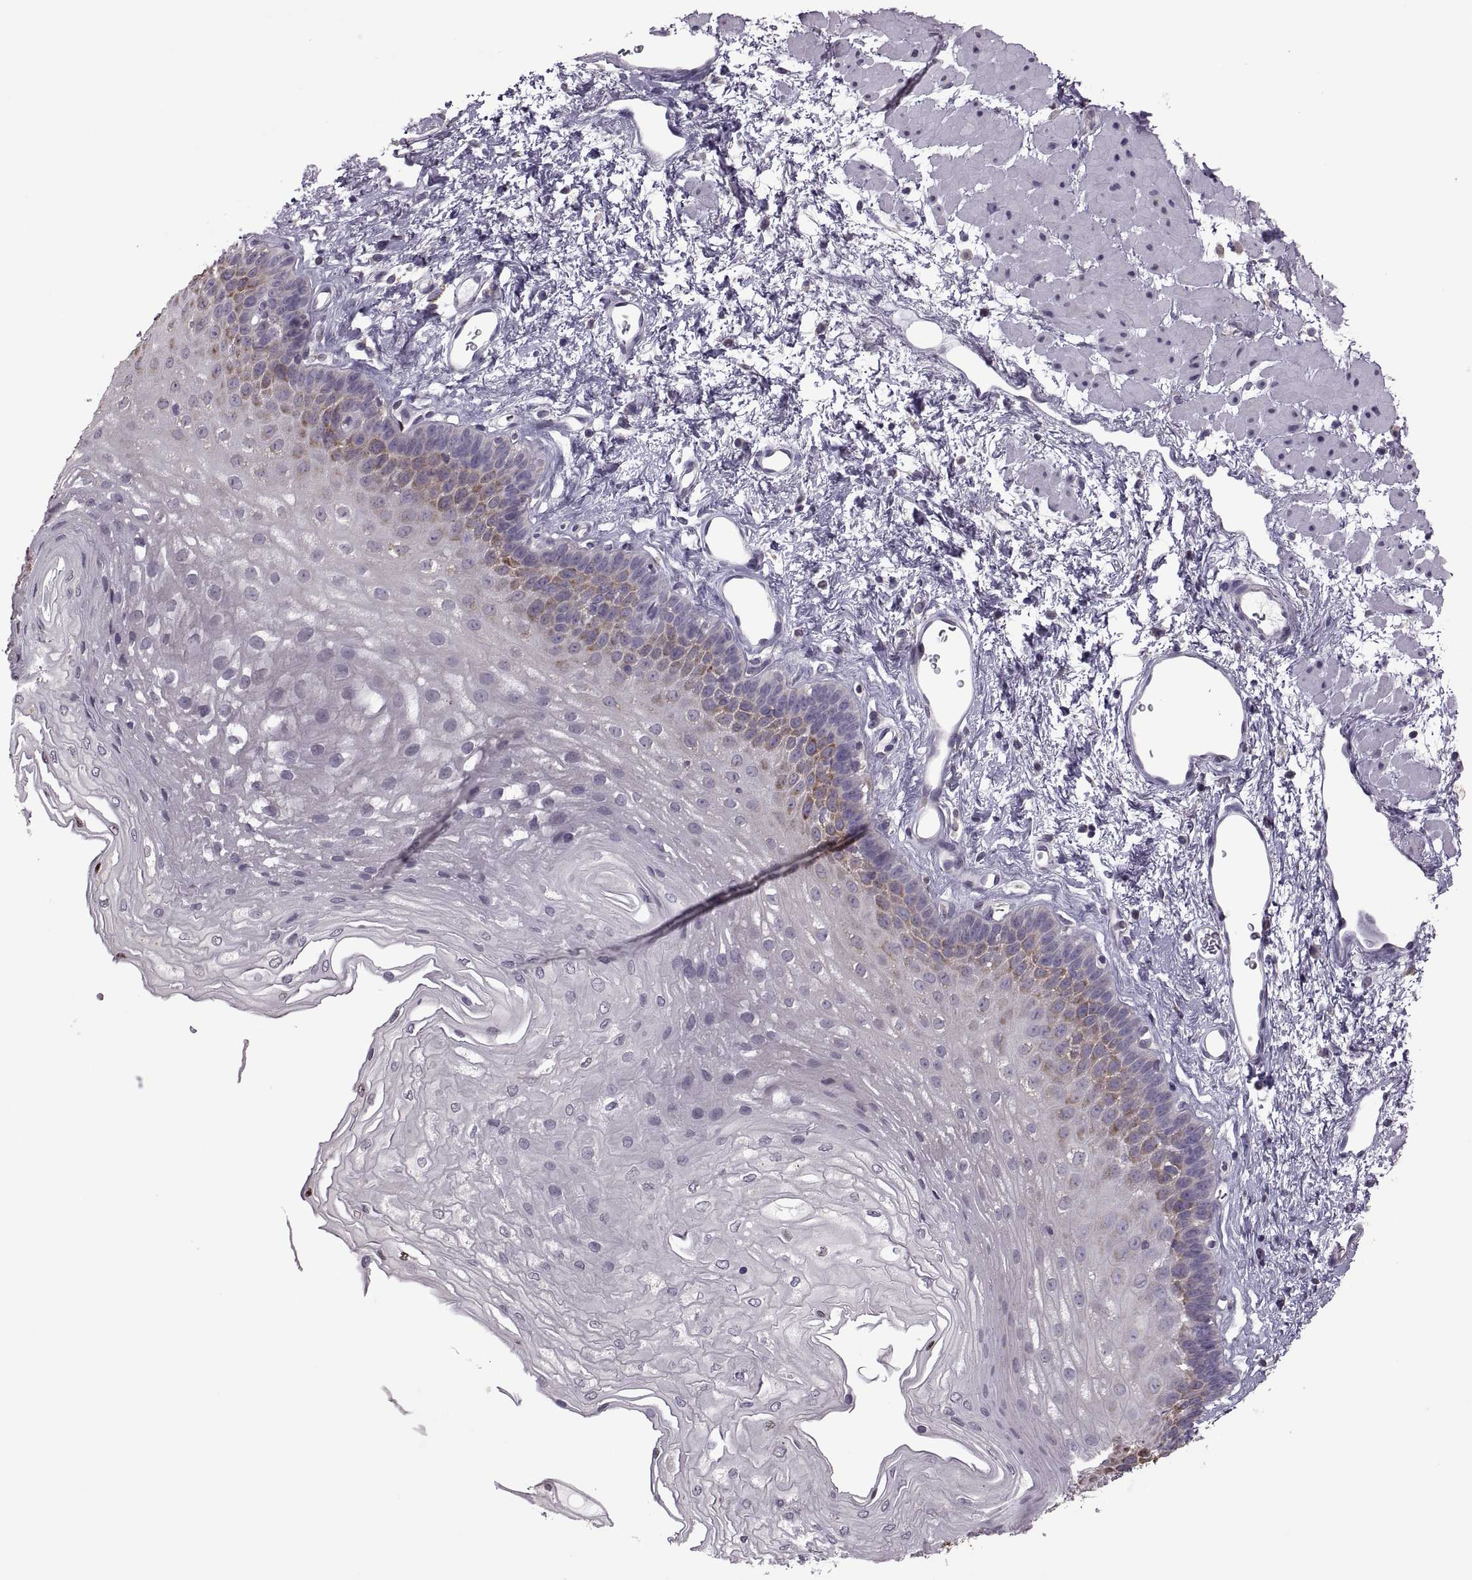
{"staining": {"intensity": "moderate", "quantity": "<25%", "location": "cytoplasmic/membranous"}, "tissue": "esophagus", "cell_type": "Squamous epithelial cells", "image_type": "normal", "snomed": [{"axis": "morphology", "description": "Normal tissue, NOS"}, {"axis": "topography", "description": "Esophagus"}], "caption": "Immunohistochemistry staining of normal esophagus, which shows low levels of moderate cytoplasmic/membranous expression in approximately <25% of squamous epithelial cells indicating moderate cytoplasmic/membranous protein expression. The staining was performed using DAB (3,3'-diaminobenzidine) (brown) for protein detection and nuclei were counterstained in hematoxylin (blue).", "gene": "PABPC1", "patient": {"sex": "female", "age": 62}}